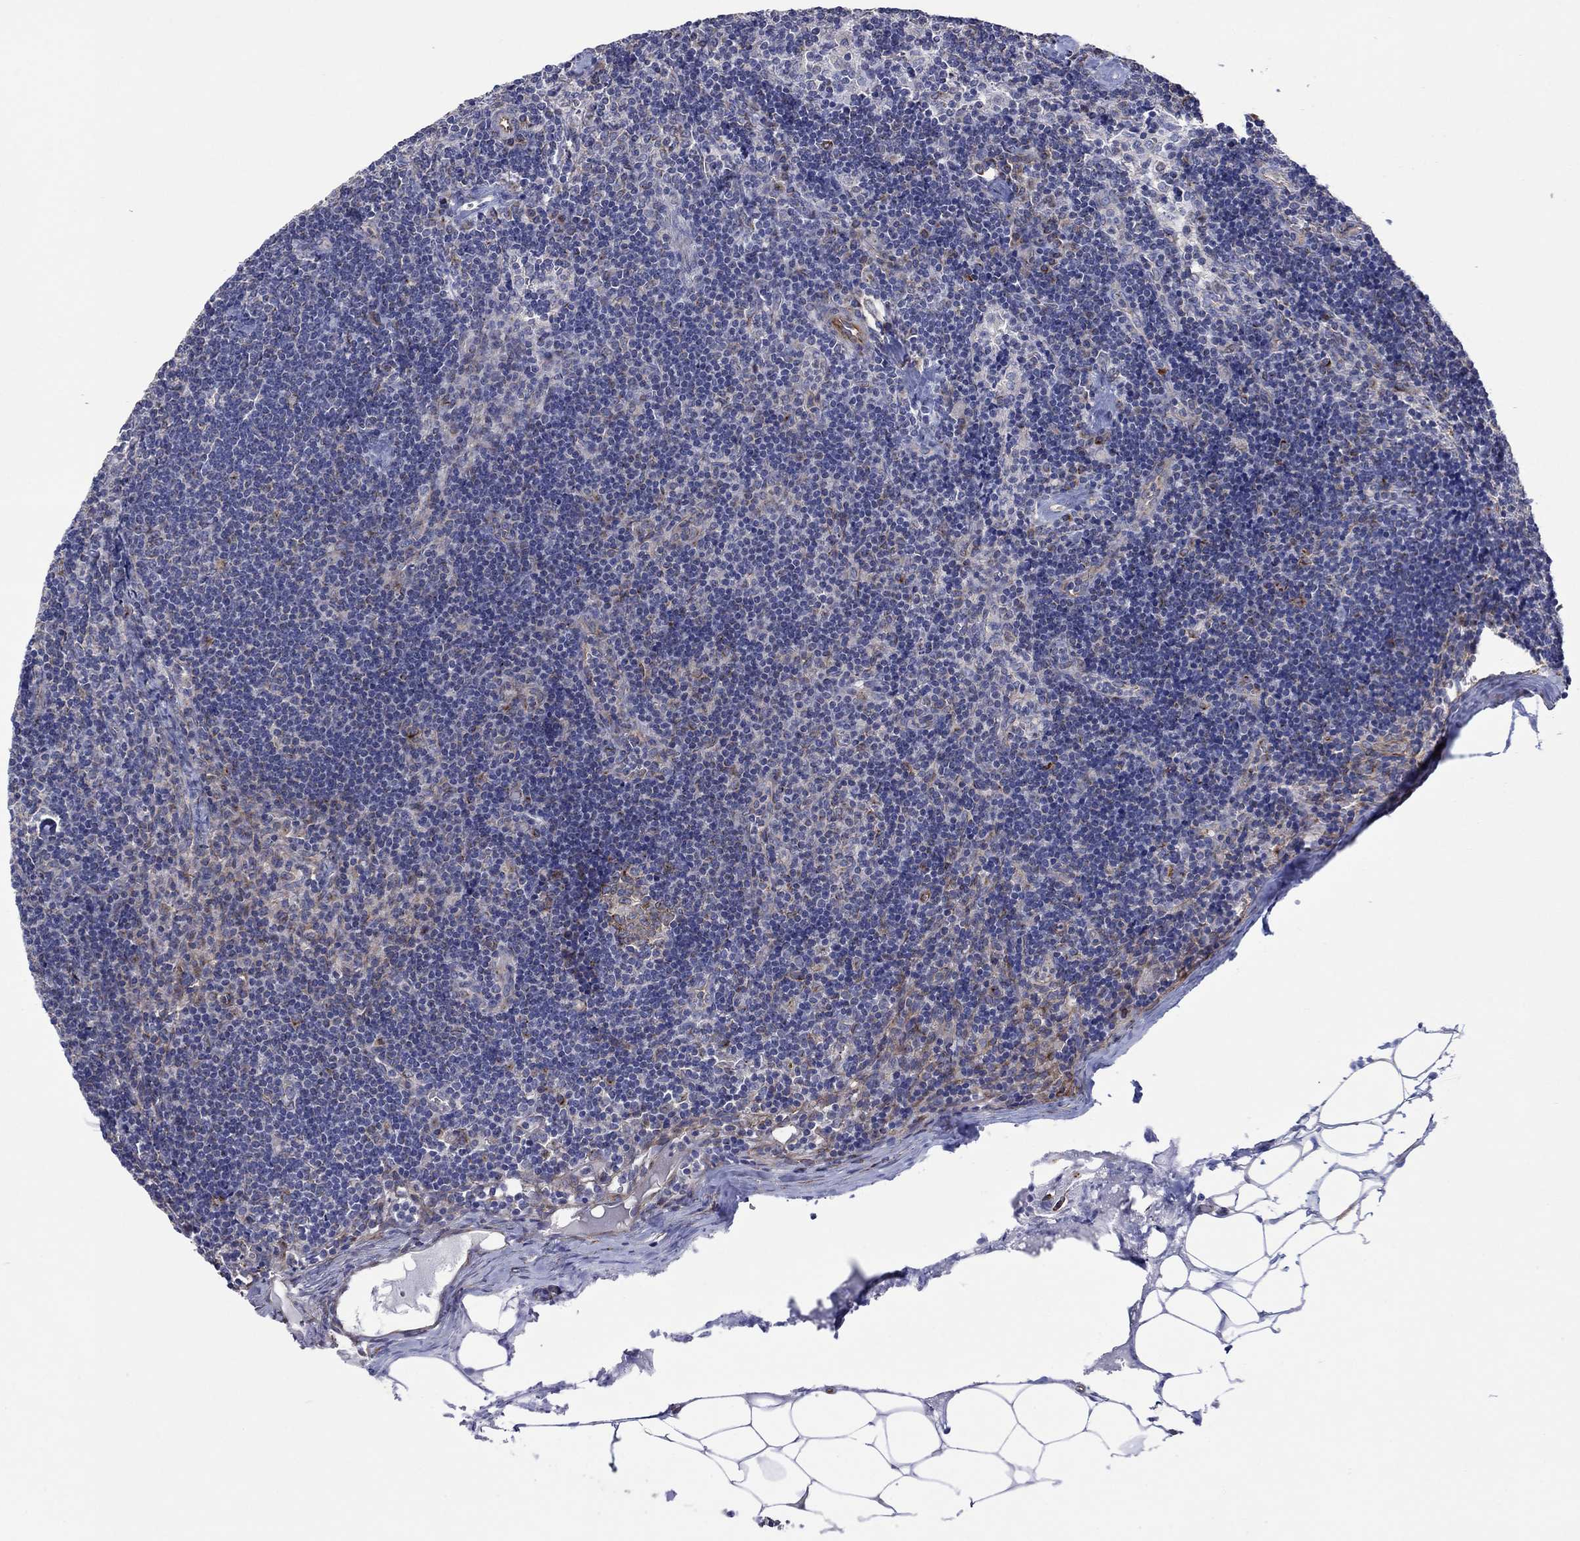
{"staining": {"intensity": "weak", "quantity": "25%-75%", "location": "cytoplasmic/membranous"}, "tissue": "lymph node", "cell_type": "Non-germinal center cells", "image_type": "normal", "snomed": [{"axis": "morphology", "description": "Normal tissue, NOS"}, {"axis": "topography", "description": "Lymph node"}], "caption": "Normal lymph node reveals weak cytoplasmic/membranous staining in approximately 25%-75% of non-germinal center cells, visualized by immunohistochemistry.", "gene": "TPRN", "patient": {"sex": "female", "age": 51}}